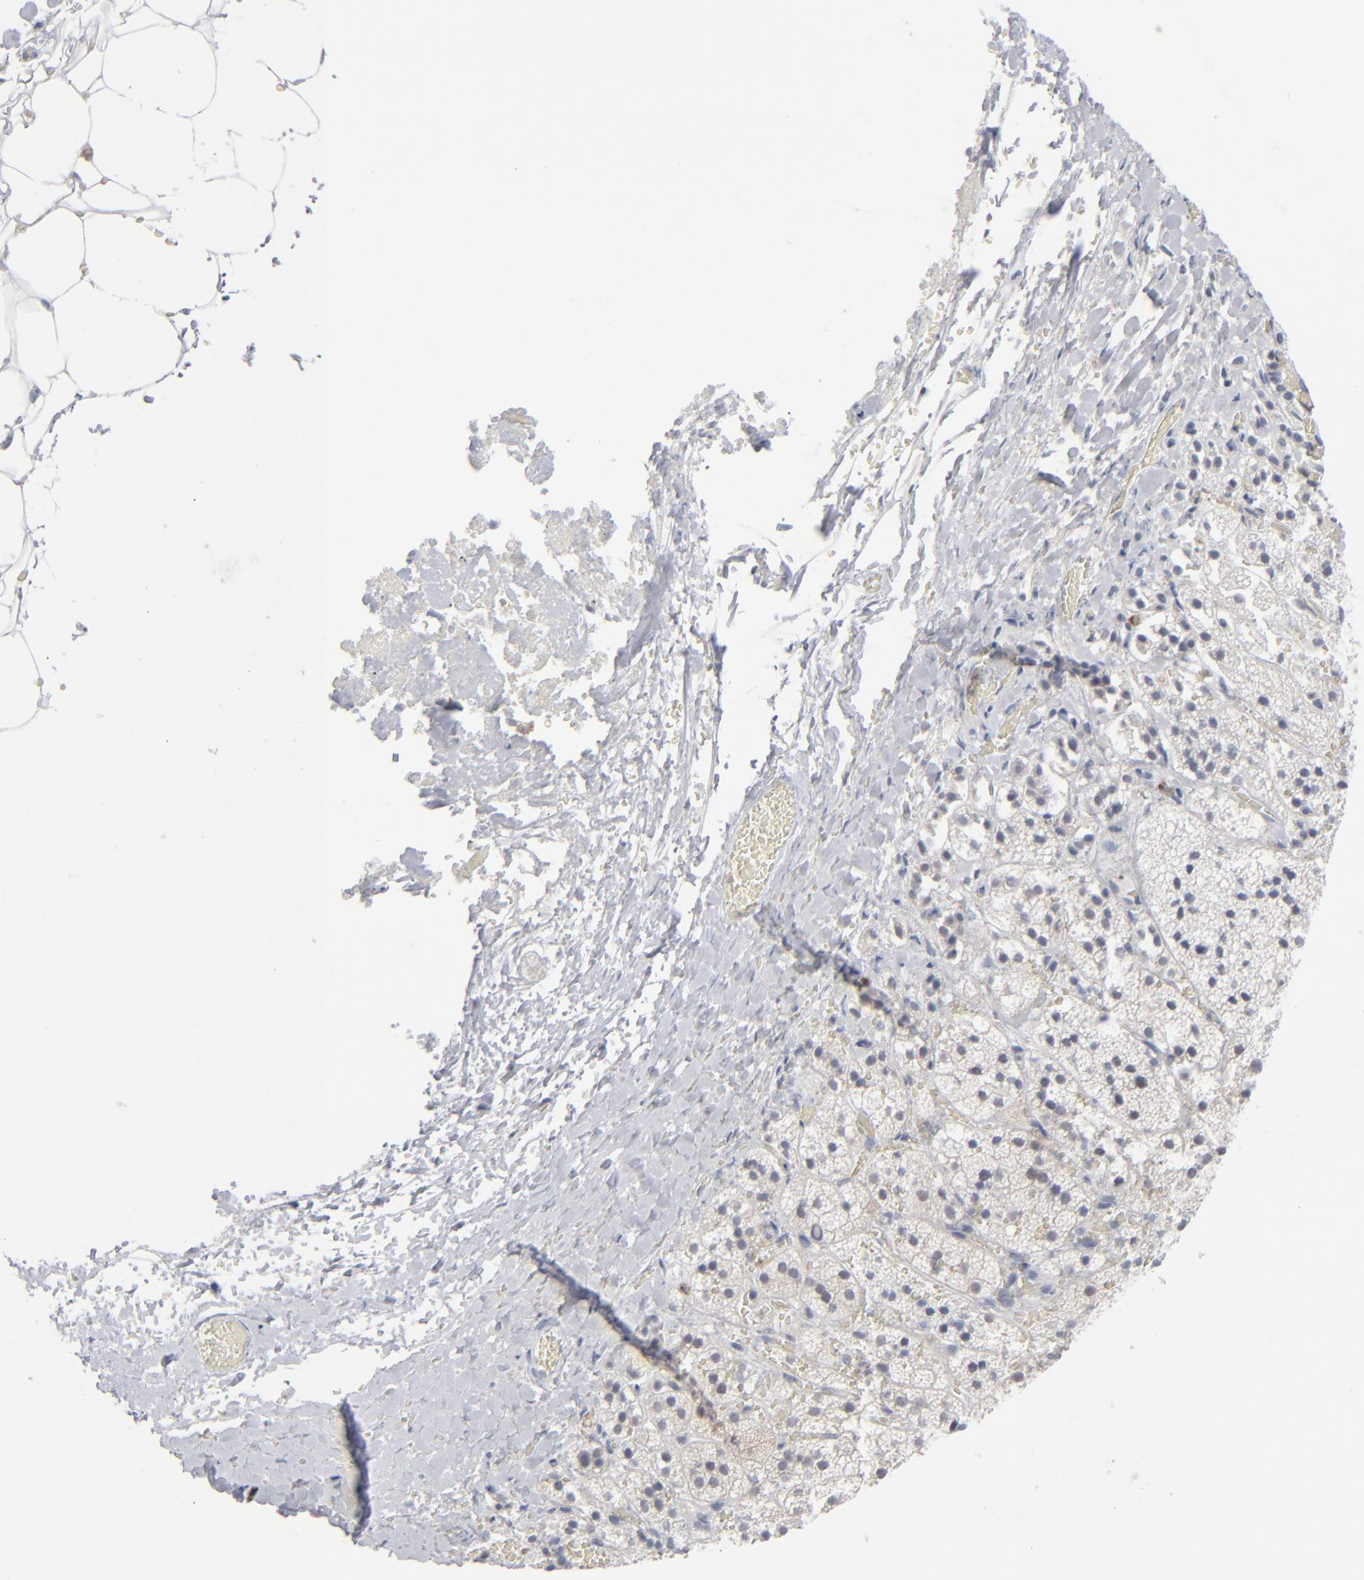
{"staining": {"intensity": "weak", "quantity": "25%-75%", "location": "cytoplasmic/membranous"}, "tissue": "adrenal gland", "cell_type": "Glandular cells", "image_type": "normal", "snomed": [{"axis": "morphology", "description": "Normal tissue, NOS"}, {"axis": "topography", "description": "Adrenal gland"}], "caption": "A high-resolution histopathology image shows immunohistochemistry (IHC) staining of benign adrenal gland, which reveals weak cytoplasmic/membranous expression in approximately 25%-75% of glandular cells. Nuclei are stained in blue.", "gene": "POF1B", "patient": {"sex": "female", "age": 44}}